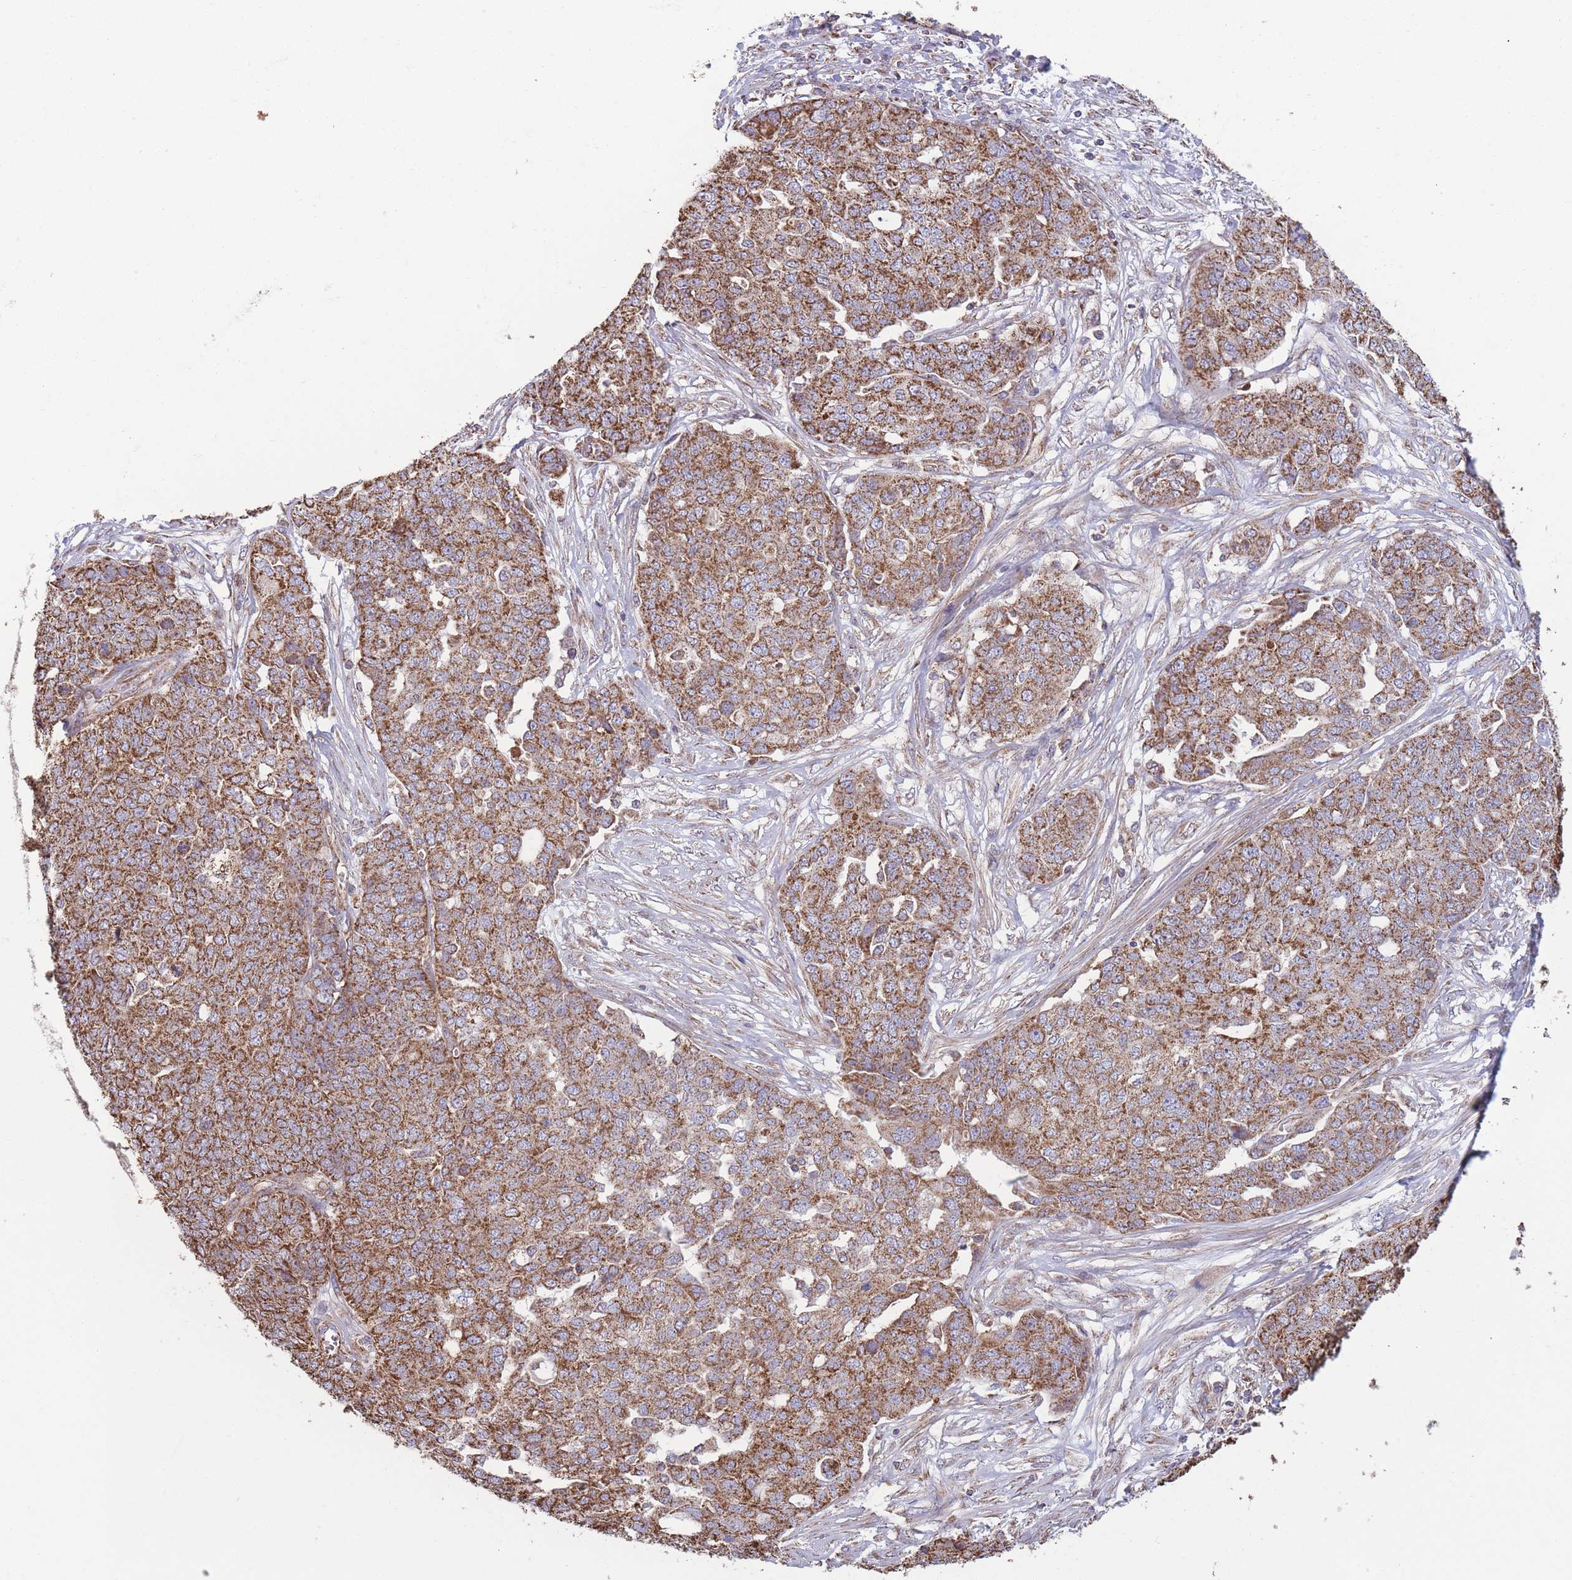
{"staining": {"intensity": "strong", "quantity": ">75%", "location": "cytoplasmic/membranous"}, "tissue": "ovarian cancer", "cell_type": "Tumor cells", "image_type": "cancer", "snomed": [{"axis": "morphology", "description": "Cystadenocarcinoma, serous, NOS"}, {"axis": "topography", "description": "Soft tissue"}, {"axis": "topography", "description": "Ovary"}], "caption": "Immunohistochemical staining of serous cystadenocarcinoma (ovarian) shows high levels of strong cytoplasmic/membranous positivity in approximately >75% of tumor cells.", "gene": "KIF16B", "patient": {"sex": "female", "age": 57}}